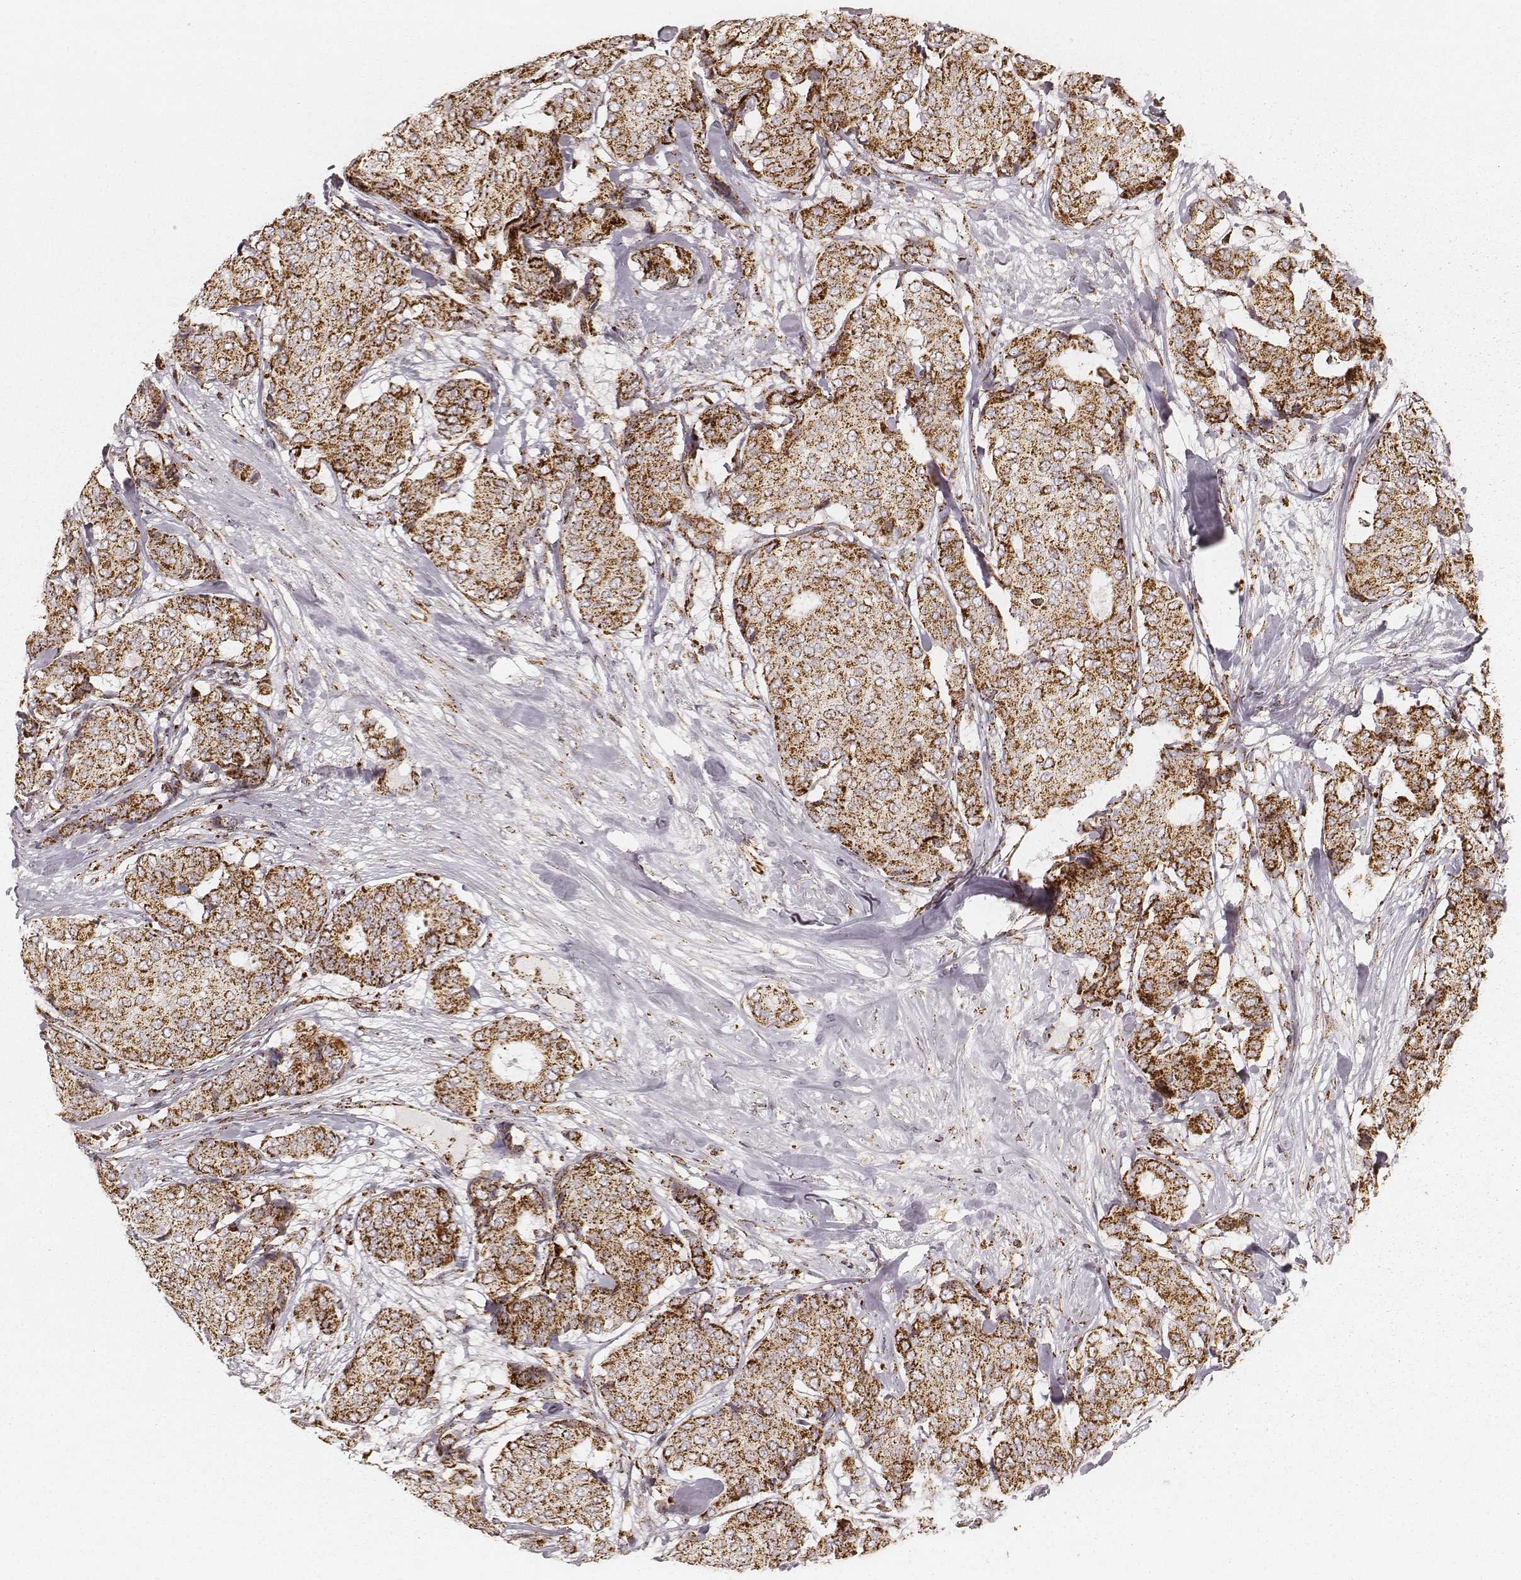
{"staining": {"intensity": "strong", "quantity": ">75%", "location": "cytoplasmic/membranous"}, "tissue": "breast cancer", "cell_type": "Tumor cells", "image_type": "cancer", "snomed": [{"axis": "morphology", "description": "Duct carcinoma"}, {"axis": "topography", "description": "Breast"}], "caption": "Immunohistochemistry staining of breast invasive ductal carcinoma, which shows high levels of strong cytoplasmic/membranous staining in about >75% of tumor cells indicating strong cytoplasmic/membranous protein staining. The staining was performed using DAB (brown) for protein detection and nuclei were counterstained in hematoxylin (blue).", "gene": "CS", "patient": {"sex": "female", "age": 75}}